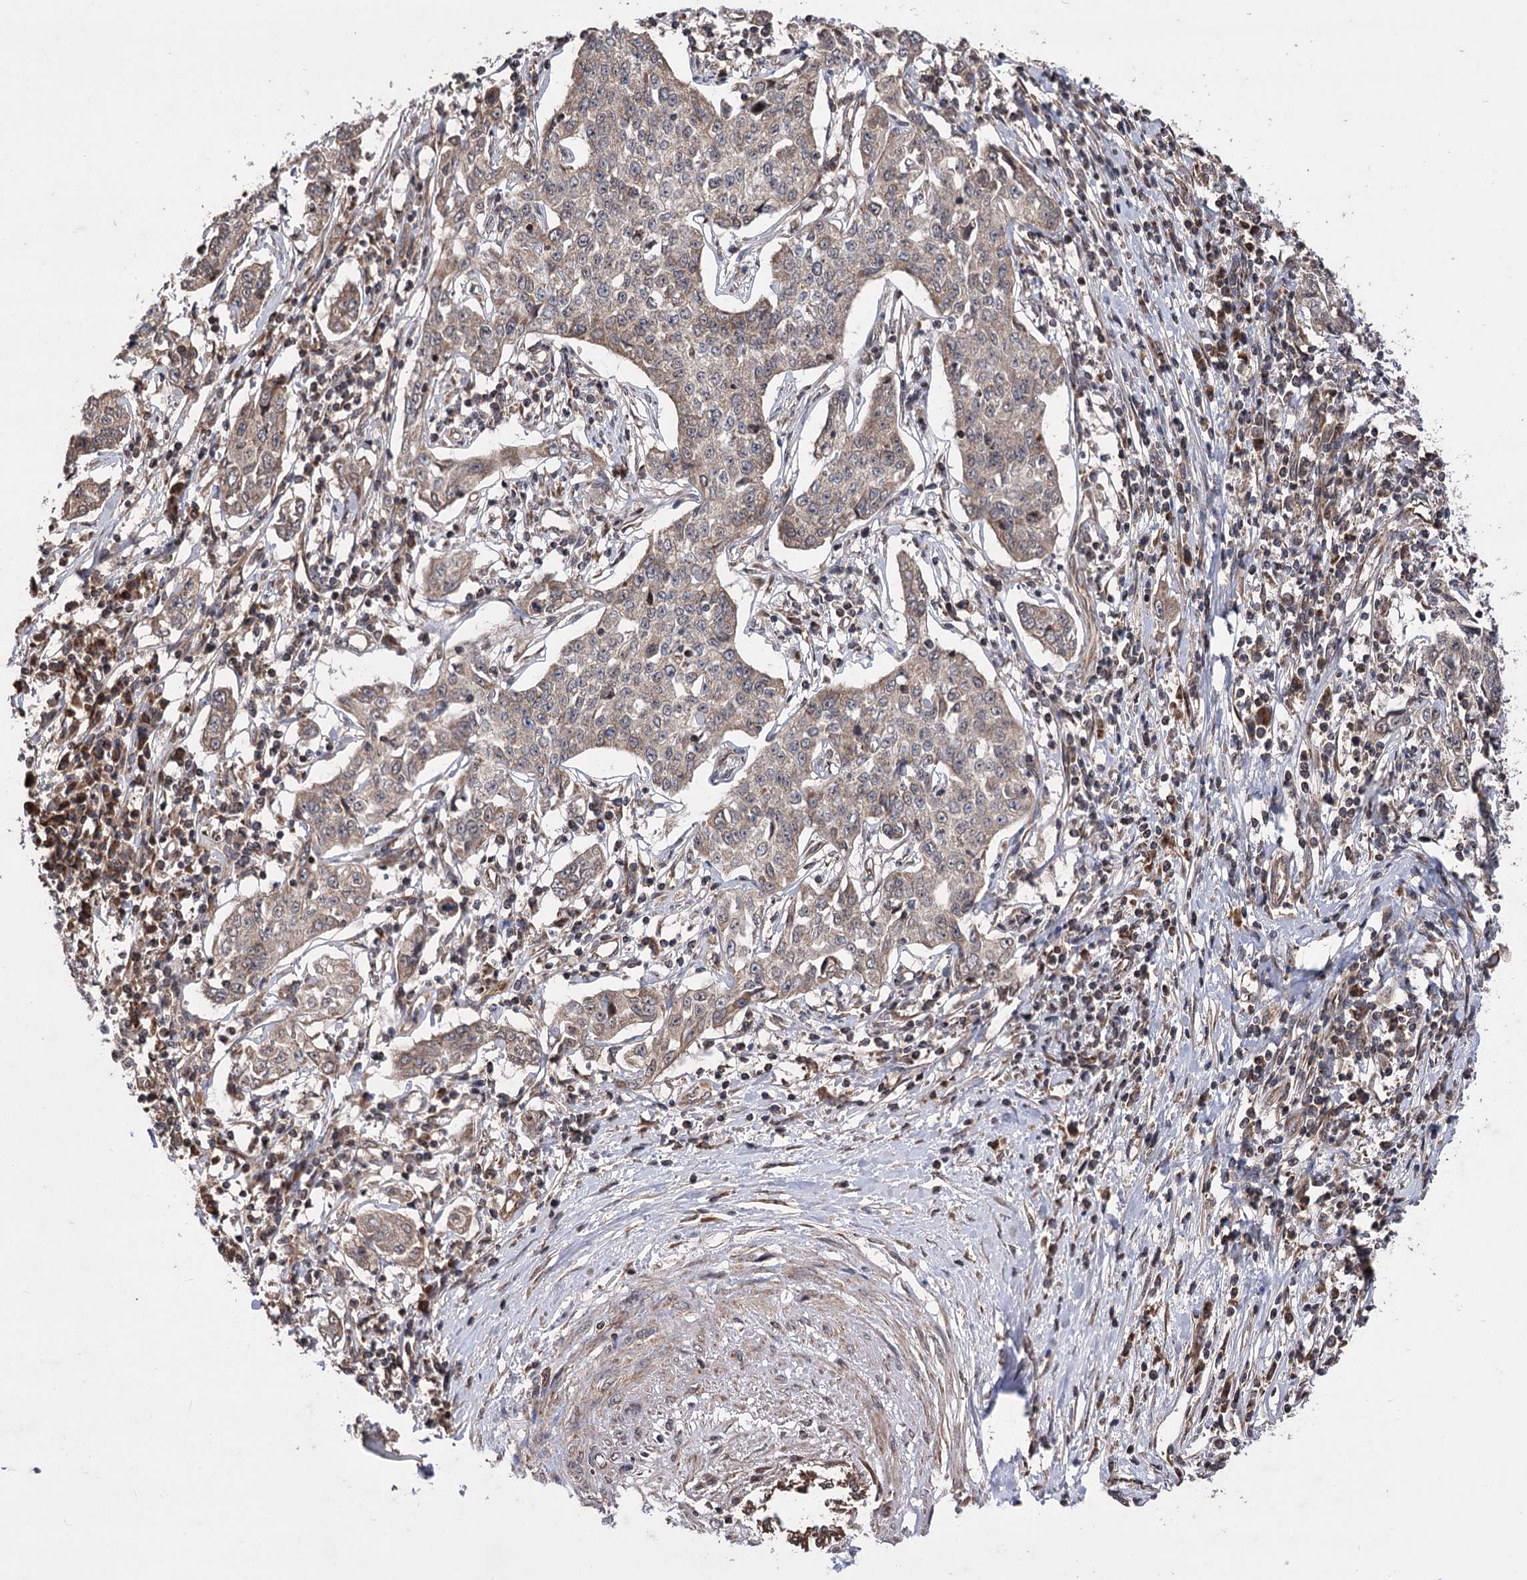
{"staining": {"intensity": "weak", "quantity": ">75%", "location": "cytoplasmic/membranous"}, "tissue": "cervical cancer", "cell_type": "Tumor cells", "image_type": "cancer", "snomed": [{"axis": "morphology", "description": "Squamous cell carcinoma, NOS"}, {"axis": "topography", "description": "Cervix"}], "caption": "This histopathology image reveals immunohistochemistry (IHC) staining of cervical cancer, with low weak cytoplasmic/membranous staining in approximately >75% of tumor cells.", "gene": "RASSF3", "patient": {"sex": "female", "age": 35}}